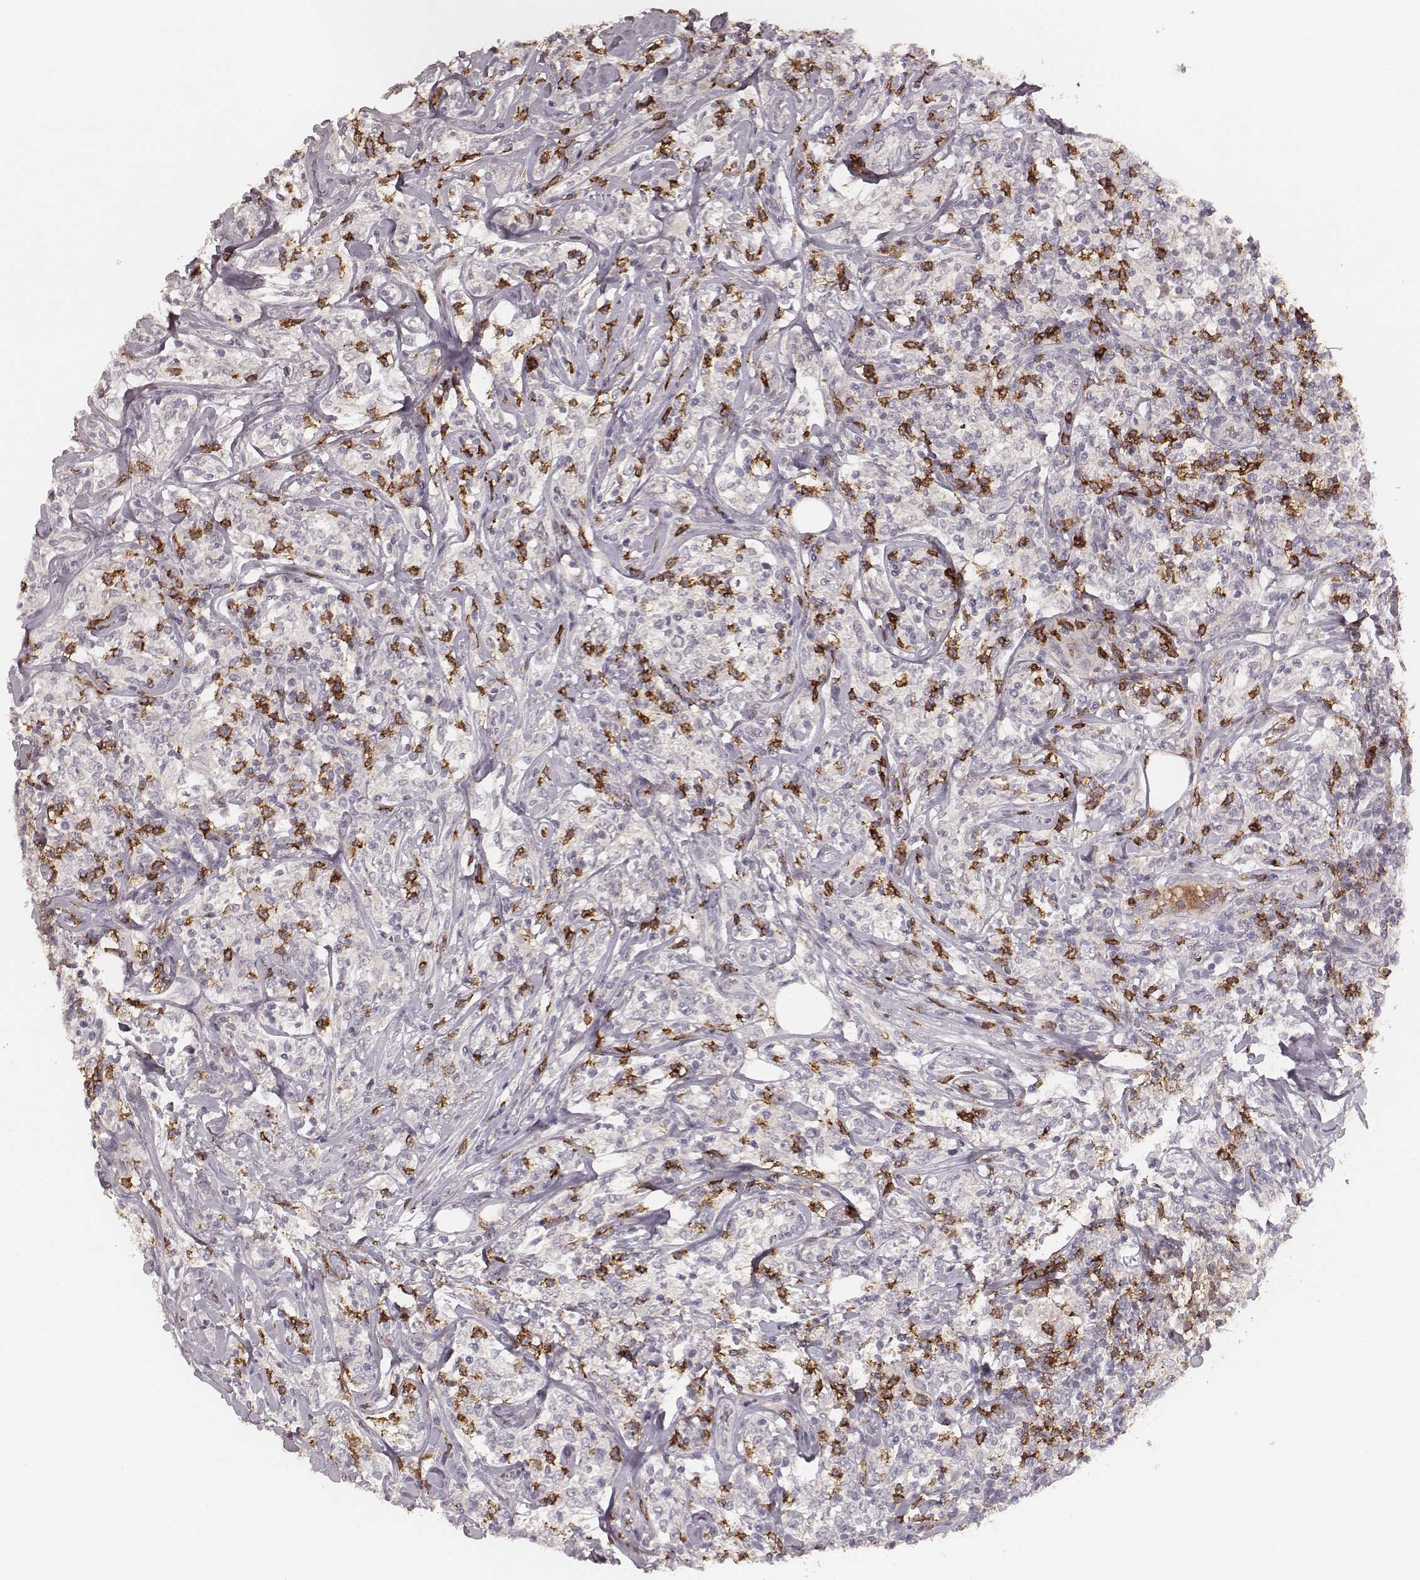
{"staining": {"intensity": "negative", "quantity": "none", "location": "none"}, "tissue": "lymphoma", "cell_type": "Tumor cells", "image_type": "cancer", "snomed": [{"axis": "morphology", "description": "Malignant lymphoma, non-Hodgkin's type, High grade"}, {"axis": "topography", "description": "Lymph node"}], "caption": "DAB immunohistochemical staining of human lymphoma displays no significant staining in tumor cells.", "gene": "CD8A", "patient": {"sex": "female", "age": 84}}